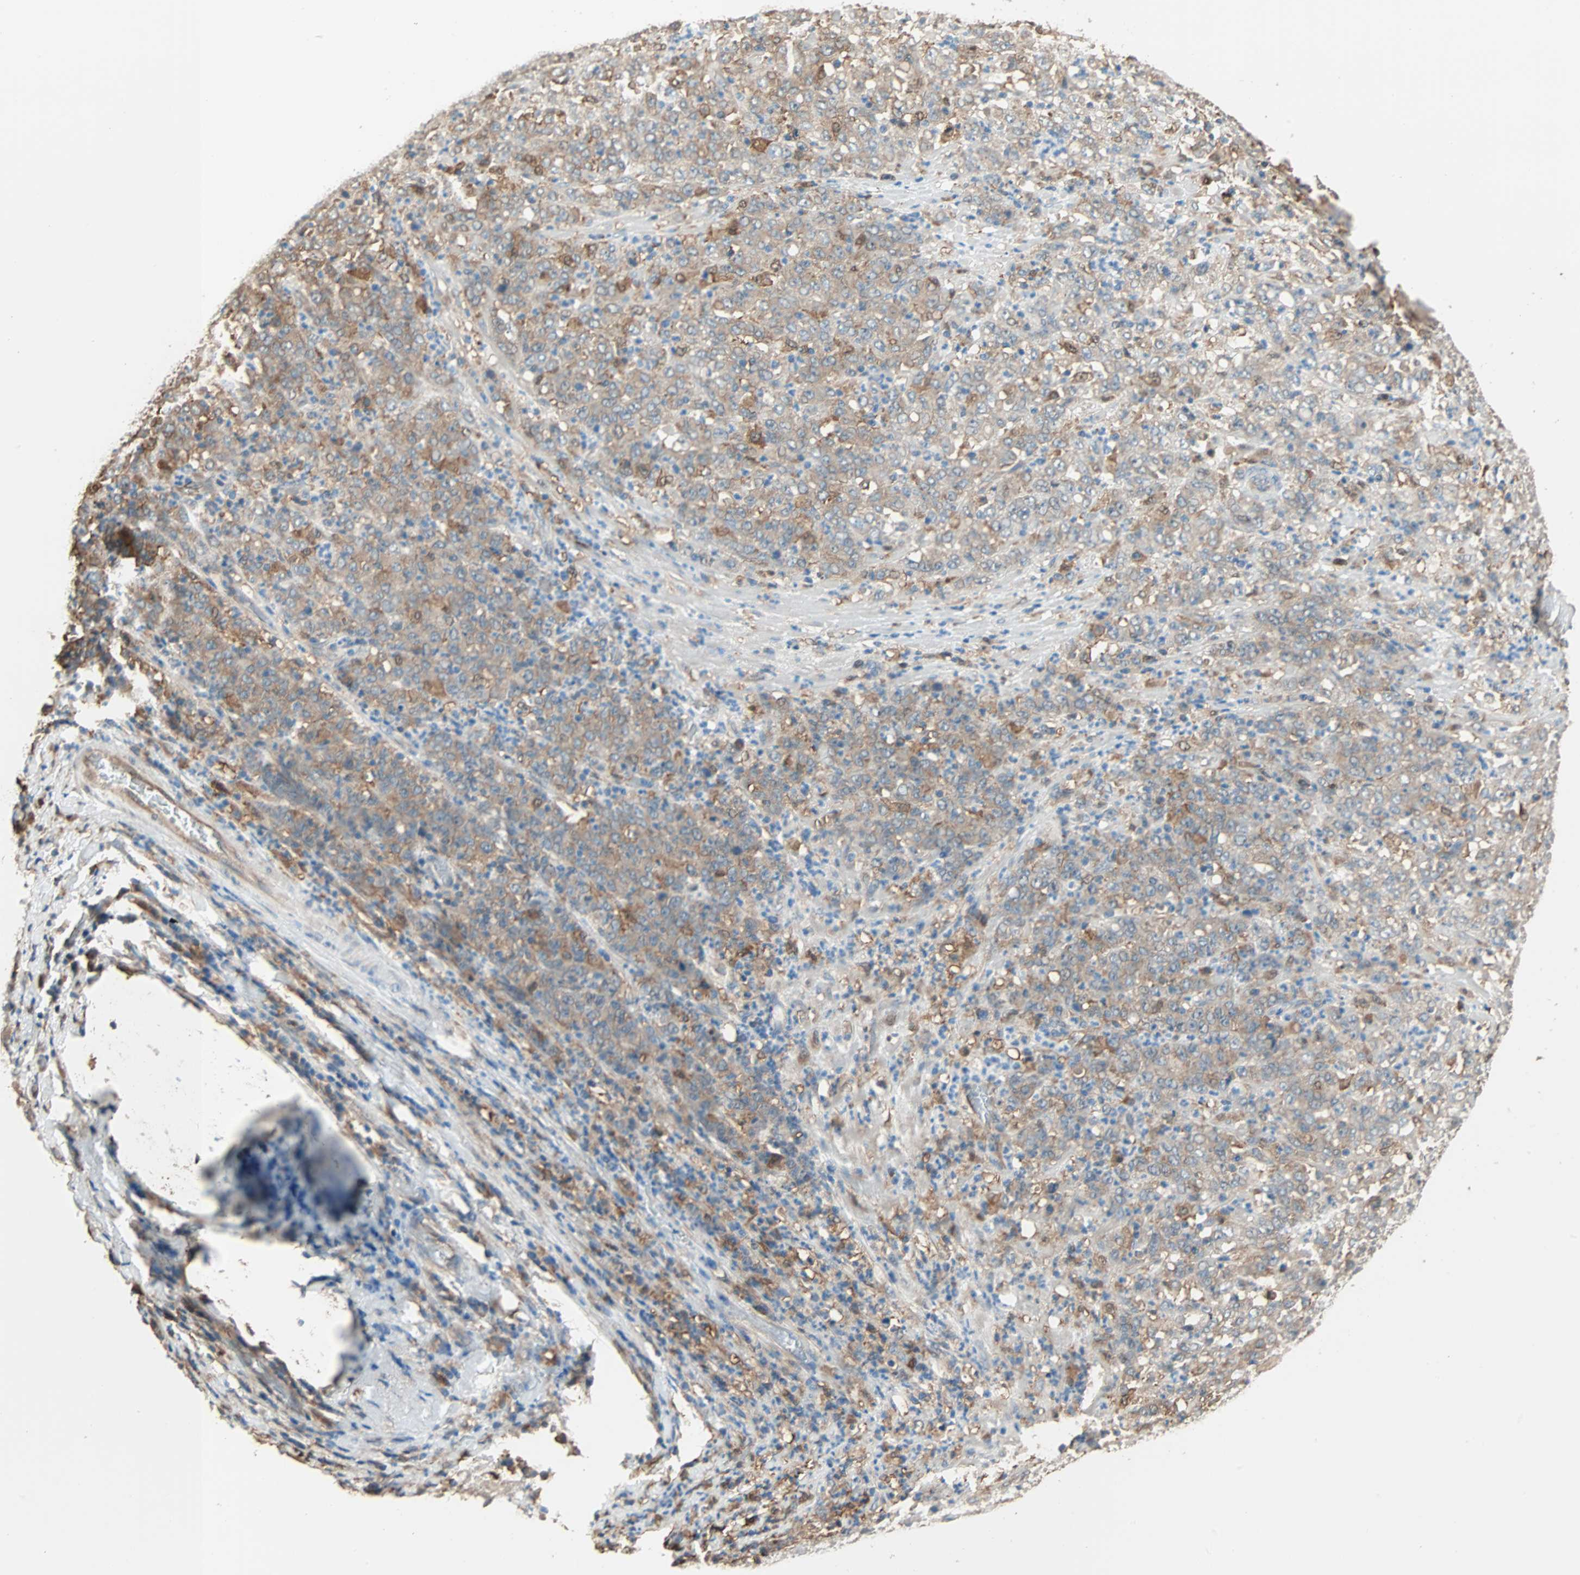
{"staining": {"intensity": "moderate", "quantity": ">75%", "location": "cytoplasmic/membranous"}, "tissue": "stomach cancer", "cell_type": "Tumor cells", "image_type": "cancer", "snomed": [{"axis": "morphology", "description": "Adenocarcinoma, NOS"}, {"axis": "topography", "description": "Stomach, lower"}], "caption": "Protein expression analysis of human adenocarcinoma (stomach) reveals moderate cytoplasmic/membranous expression in about >75% of tumor cells.", "gene": "PRDX1", "patient": {"sex": "female", "age": 71}}